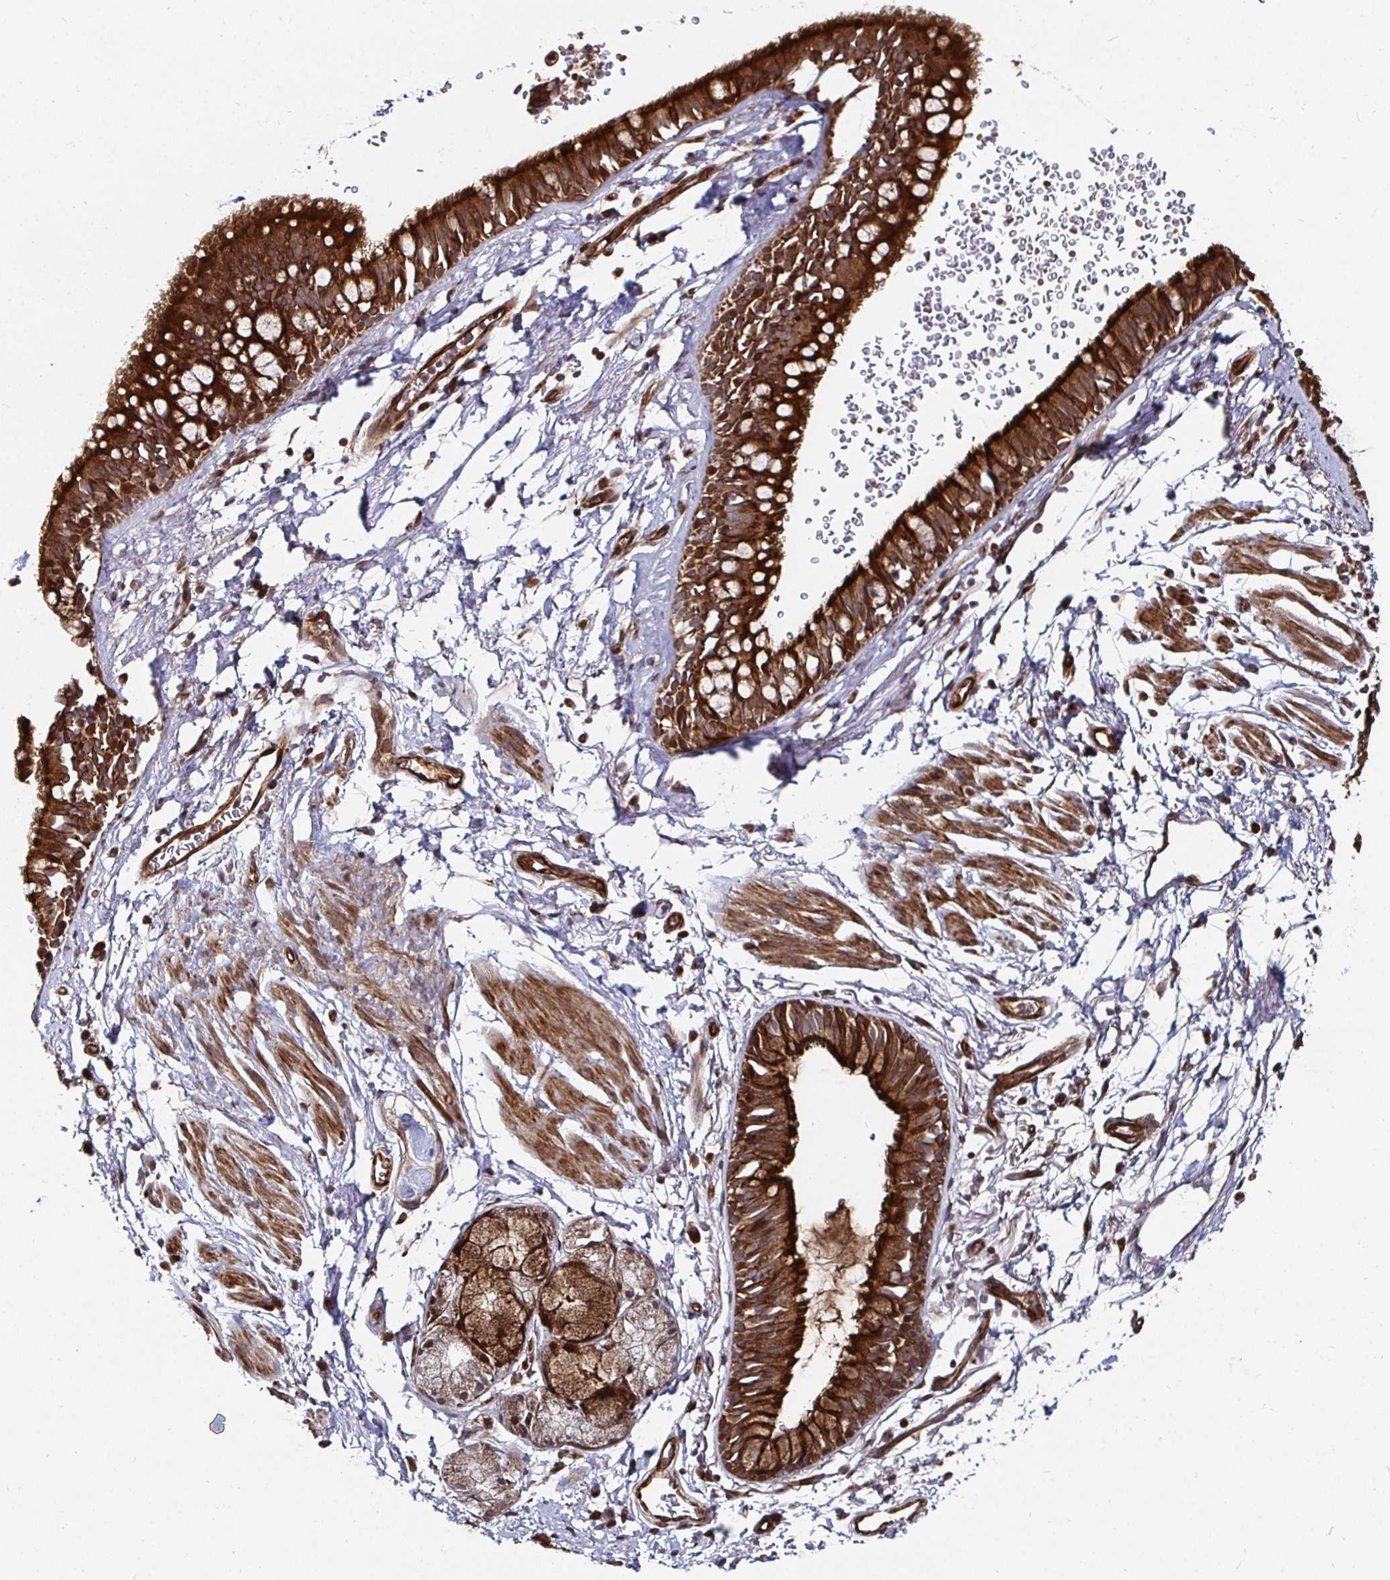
{"staining": {"intensity": "strong", "quantity": "25%-75%", "location": "cytoplasmic/membranous"}, "tissue": "adipose tissue", "cell_type": "Adipocytes", "image_type": "normal", "snomed": [{"axis": "morphology", "description": "Normal tissue, NOS"}, {"axis": "topography", "description": "Lymph node"}, {"axis": "topography", "description": "Cartilage tissue"}, {"axis": "topography", "description": "Bronchus"}], "caption": "Adipose tissue stained with immunohistochemistry (IHC) shows strong cytoplasmic/membranous expression in about 25%-75% of adipocytes.", "gene": "TBKBP1", "patient": {"sex": "female", "age": 70}}